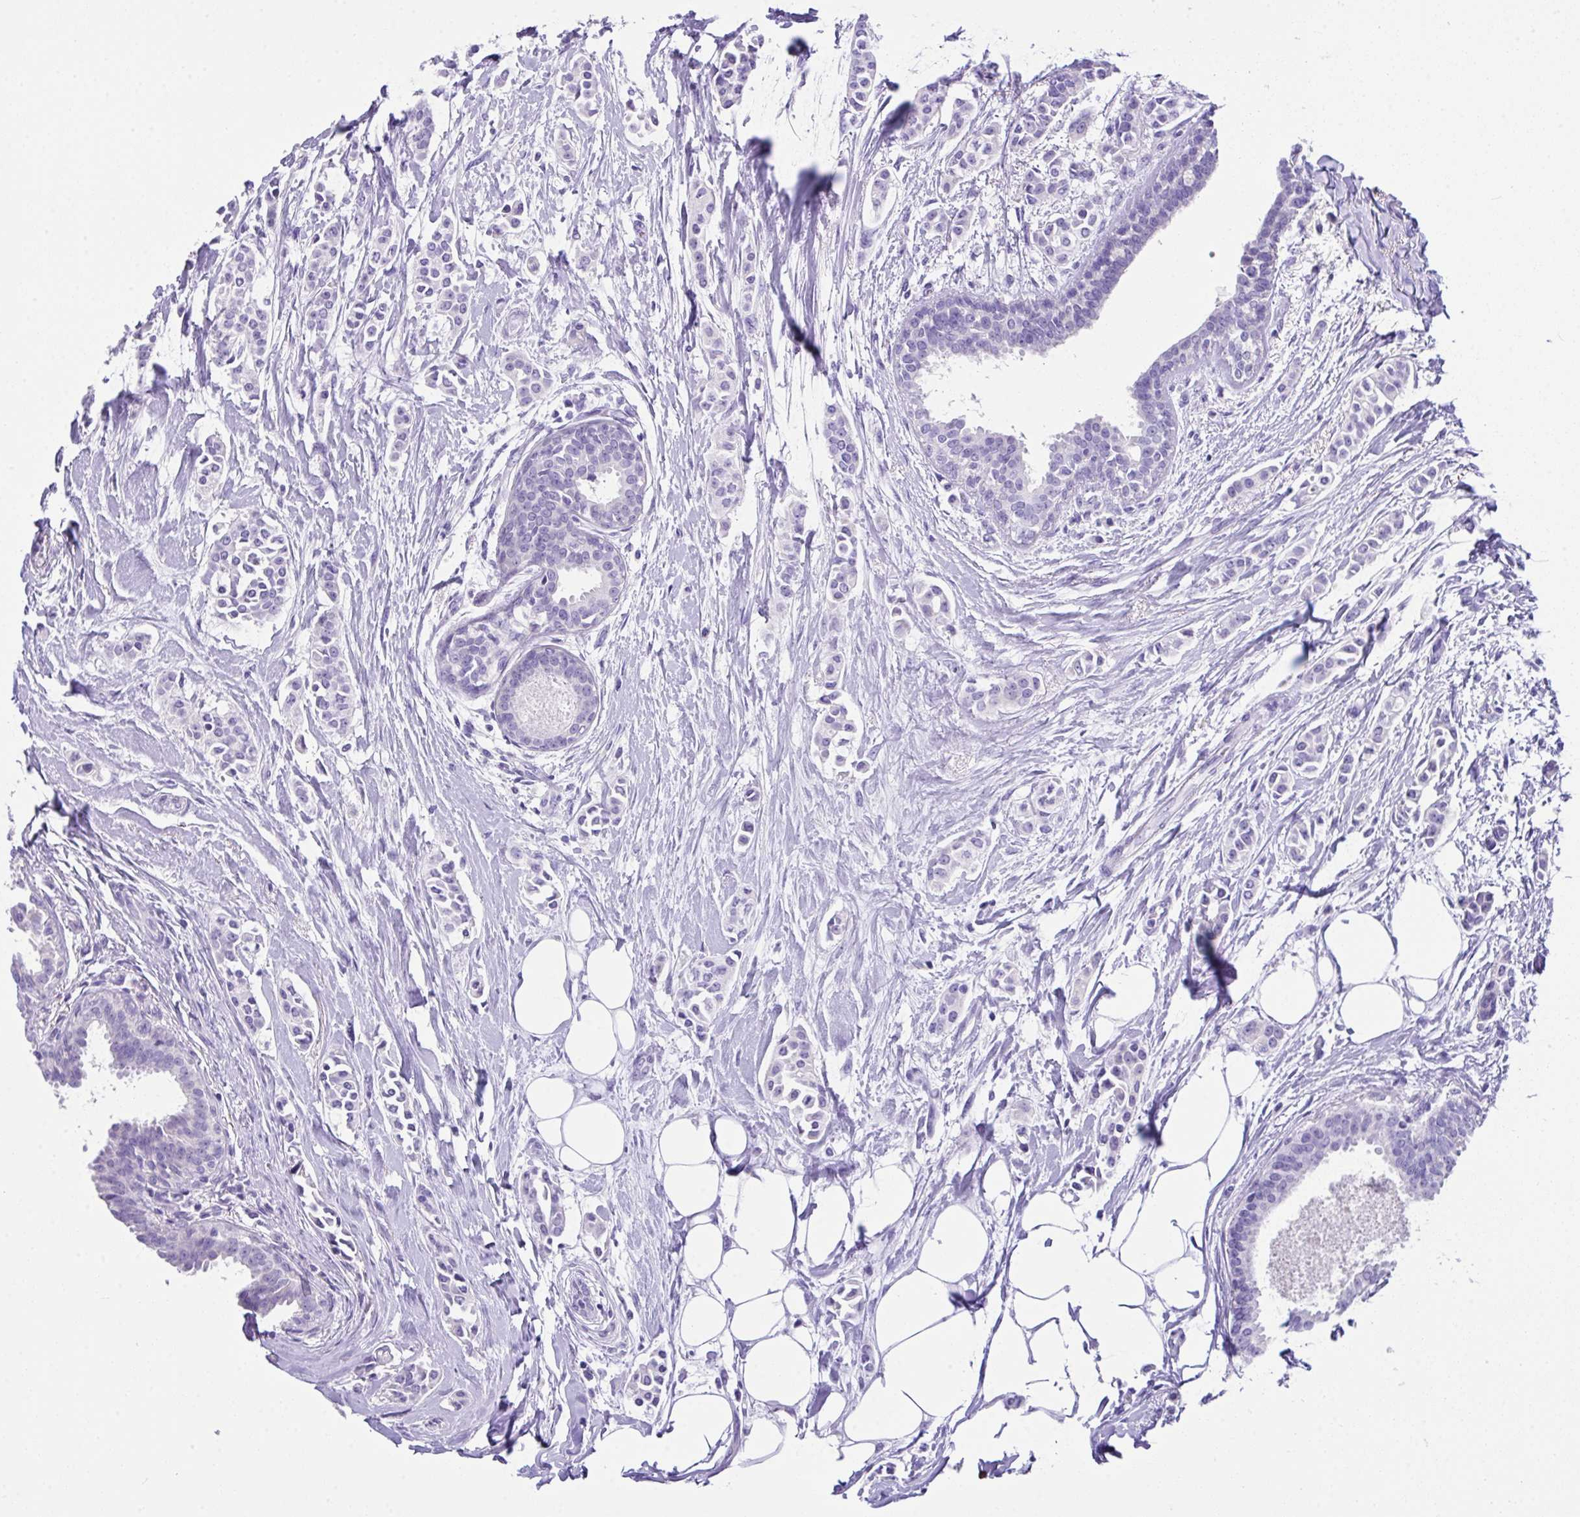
{"staining": {"intensity": "negative", "quantity": "none", "location": "none"}, "tissue": "breast cancer", "cell_type": "Tumor cells", "image_type": "cancer", "snomed": [{"axis": "morphology", "description": "Duct carcinoma"}, {"axis": "topography", "description": "Breast"}], "caption": "A micrograph of breast cancer stained for a protein shows no brown staining in tumor cells. Brightfield microscopy of immunohistochemistry (IHC) stained with DAB (3,3'-diaminobenzidine) (brown) and hematoxylin (blue), captured at high magnification.", "gene": "LGALS4", "patient": {"sex": "female", "age": 64}}